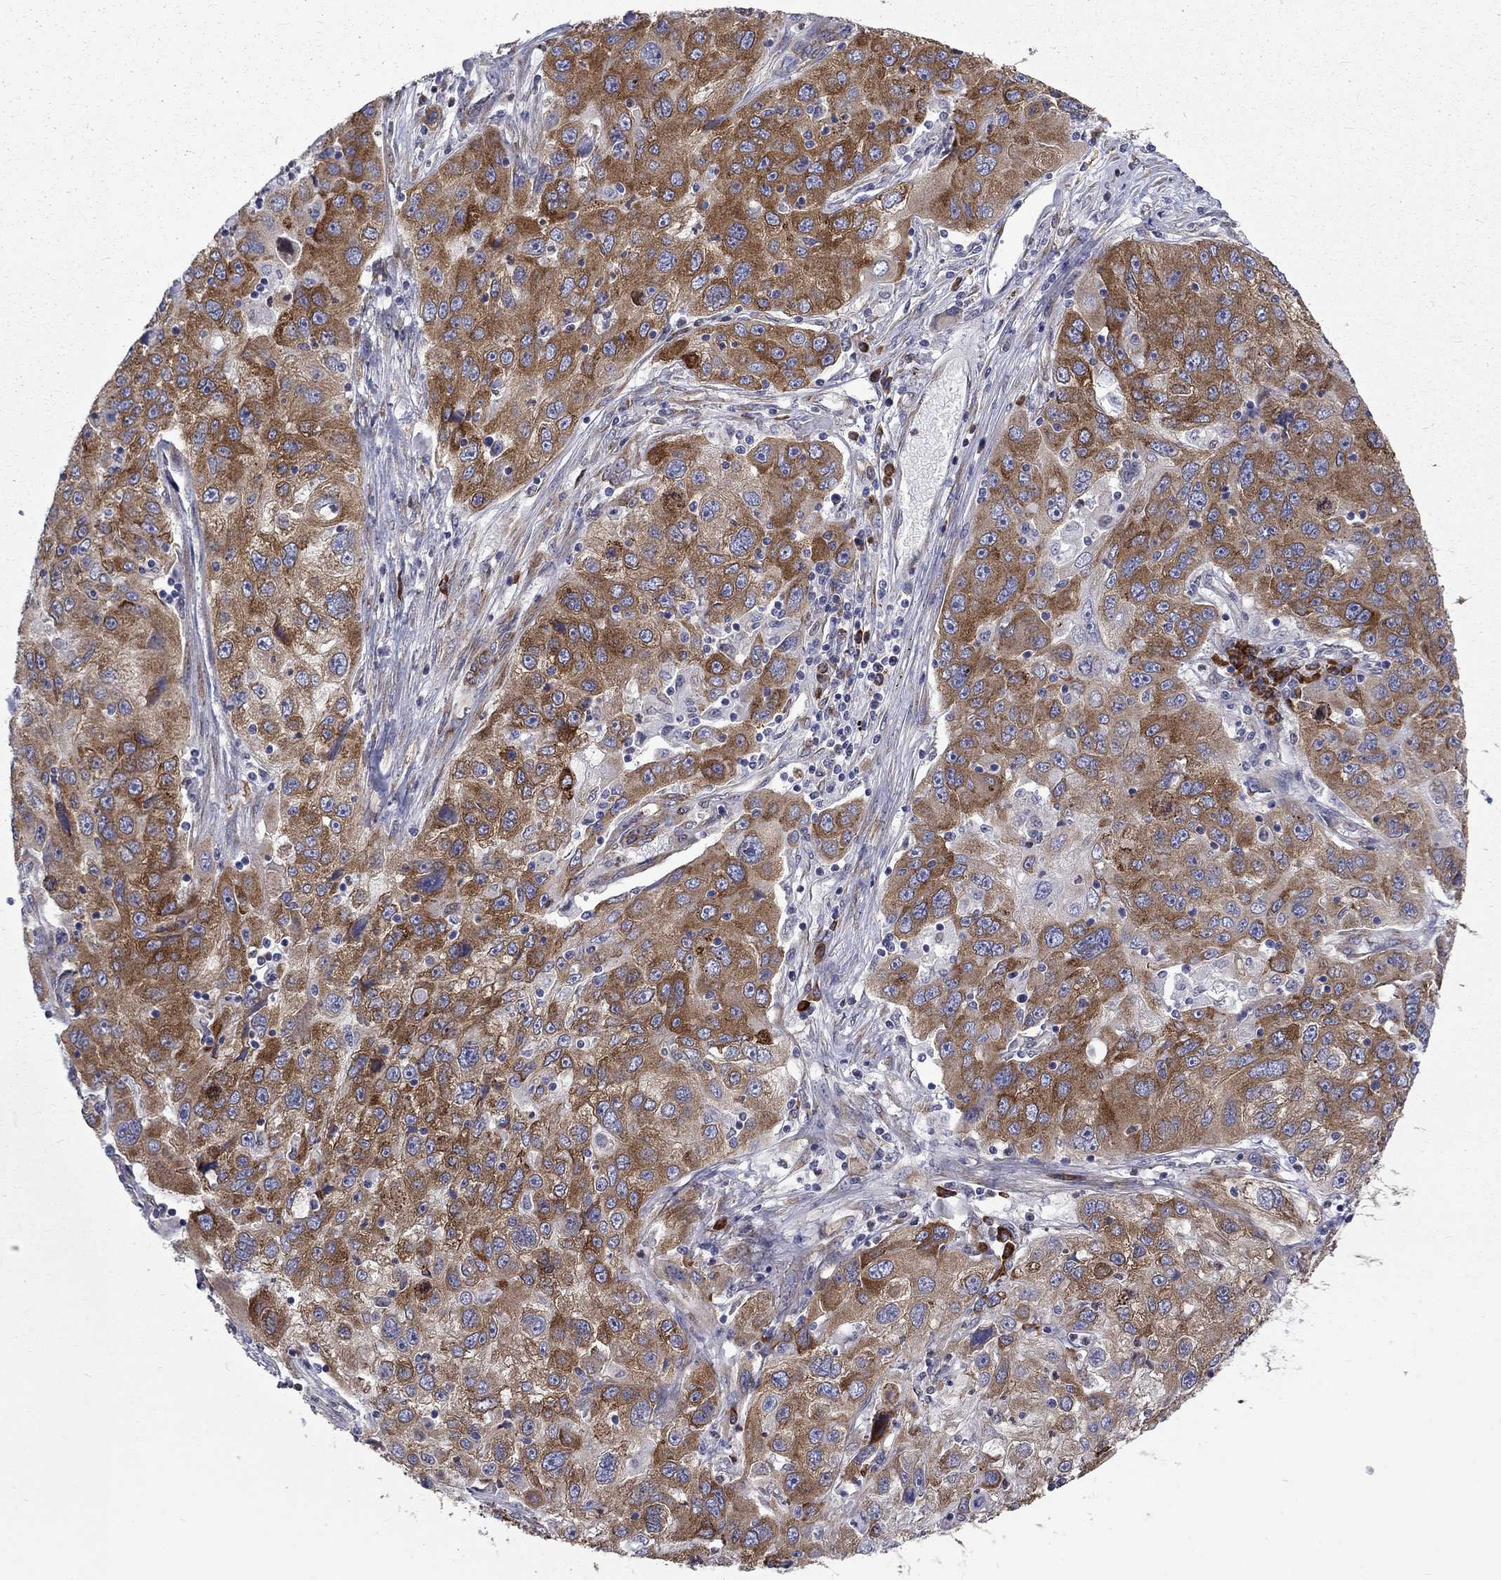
{"staining": {"intensity": "strong", "quantity": ">75%", "location": "cytoplasmic/membranous"}, "tissue": "stomach cancer", "cell_type": "Tumor cells", "image_type": "cancer", "snomed": [{"axis": "morphology", "description": "Adenocarcinoma, NOS"}, {"axis": "topography", "description": "Stomach"}], "caption": "Stomach cancer tissue shows strong cytoplasmic/membranous staining in approximately >75% of tumor cells, visualized by immunohistochemistry.", "gene": "PABPC4", "patient": {"sex": "male", "age": 56}}